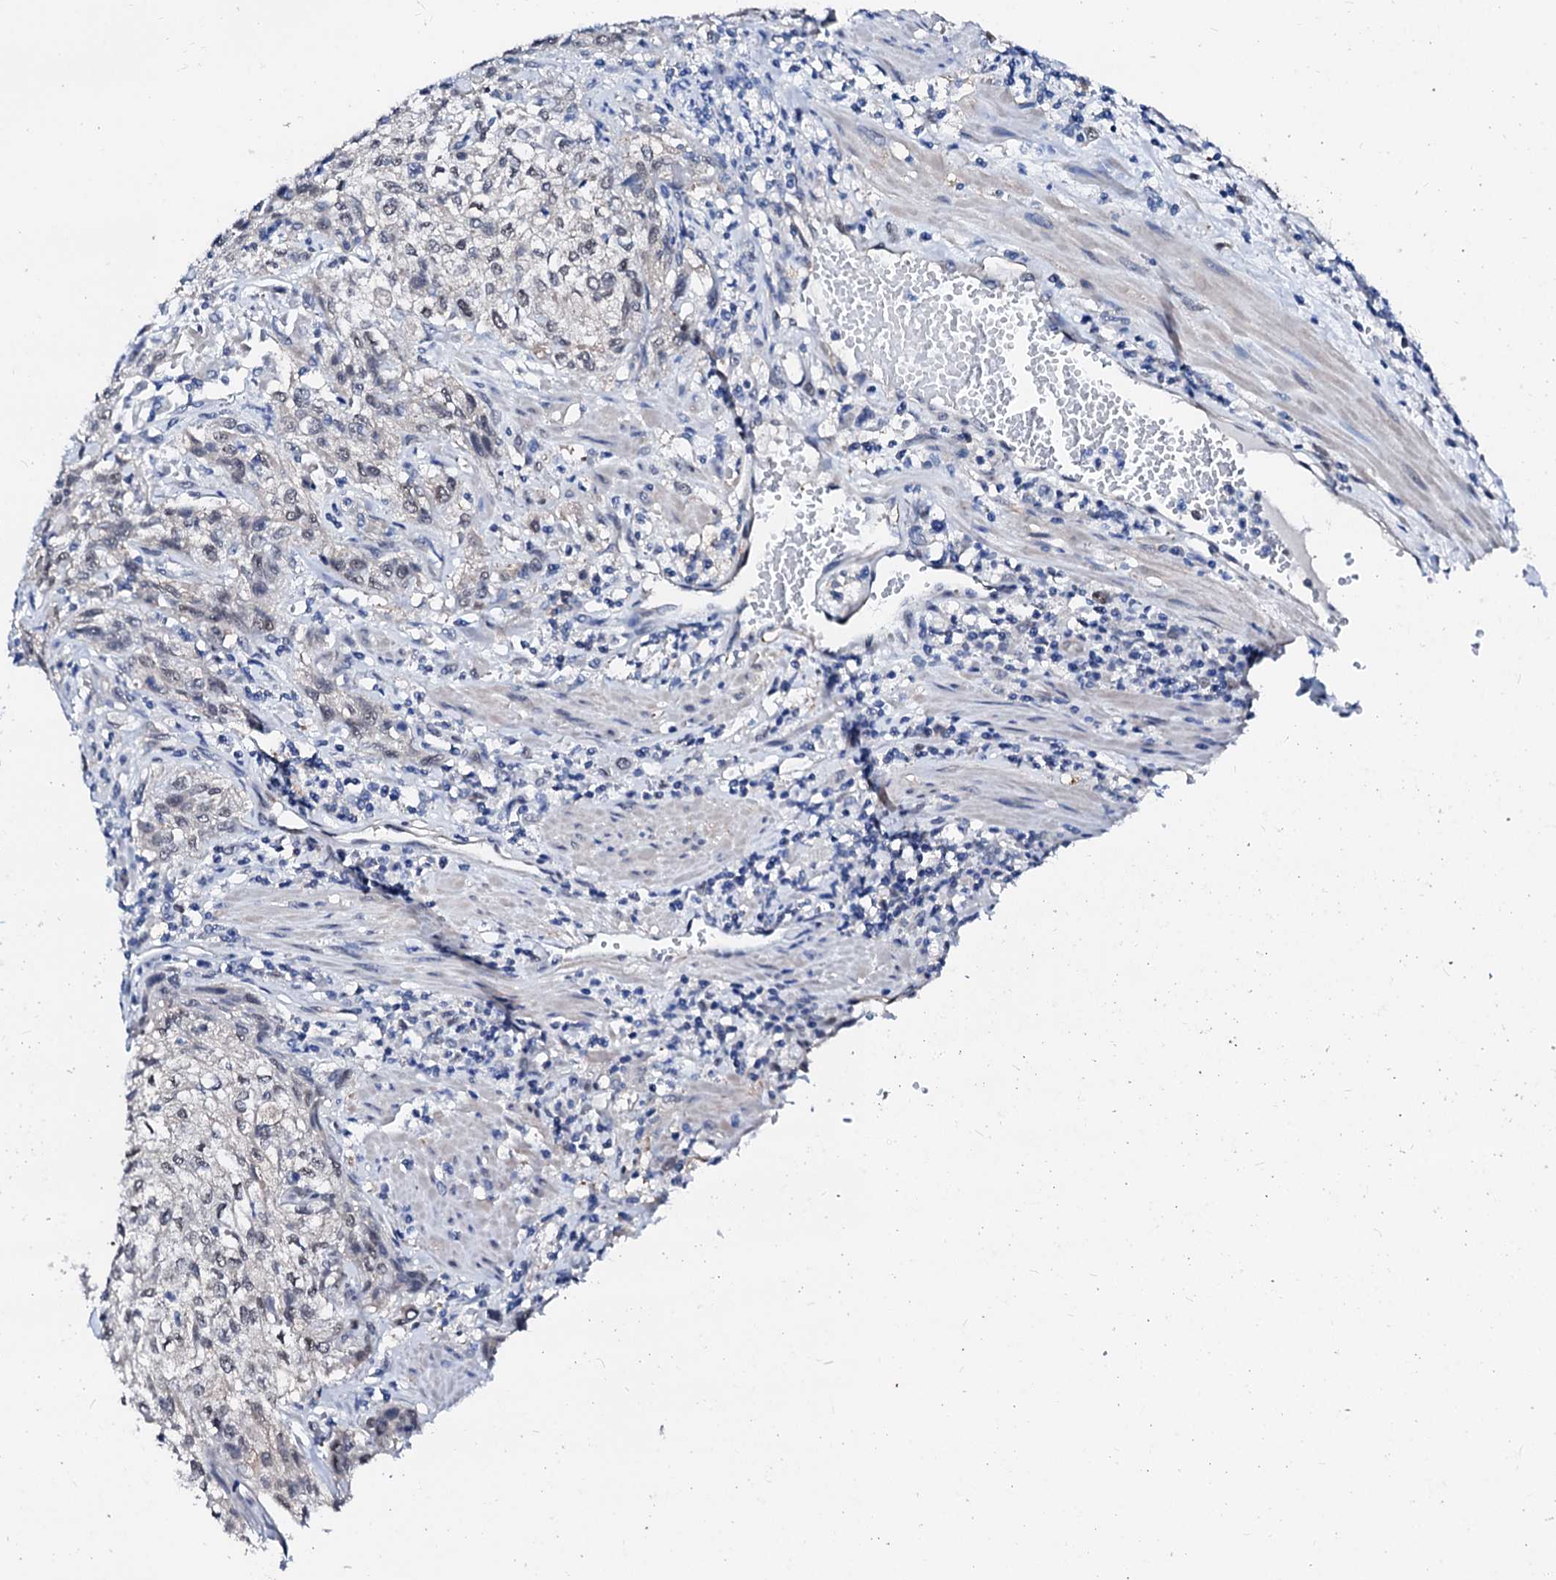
{"staining": {"intensity": "weak", "quantity": "<25%", "location": "nuclear"}, "tissue": "urothelial cancer", "cell_type": "Tumor cells", "image_type": "cancer", "snomed": [{"axis": "morphology", "description": "Normal tissue, NOS"}, {"axis": "morphology", "description": "Urothelial carcinoma, NOS"}, {"axis": "topography", "description": "Urinary bladder"}, {"axis": "topography", "description": "Peripheral nerve tissue"}], "caption": "This is a histopathology image of IHC staining of urothelial cancer, which shows no positivity in tumor cells. Brightfield microscopy of IHC stained with DAB (3,3'-diaminobenzidine) (brown) and hematoxylin (blue), captured at high magnification.", "gene": "CSN2", "patient": {"sex": "male", "age": 35}}